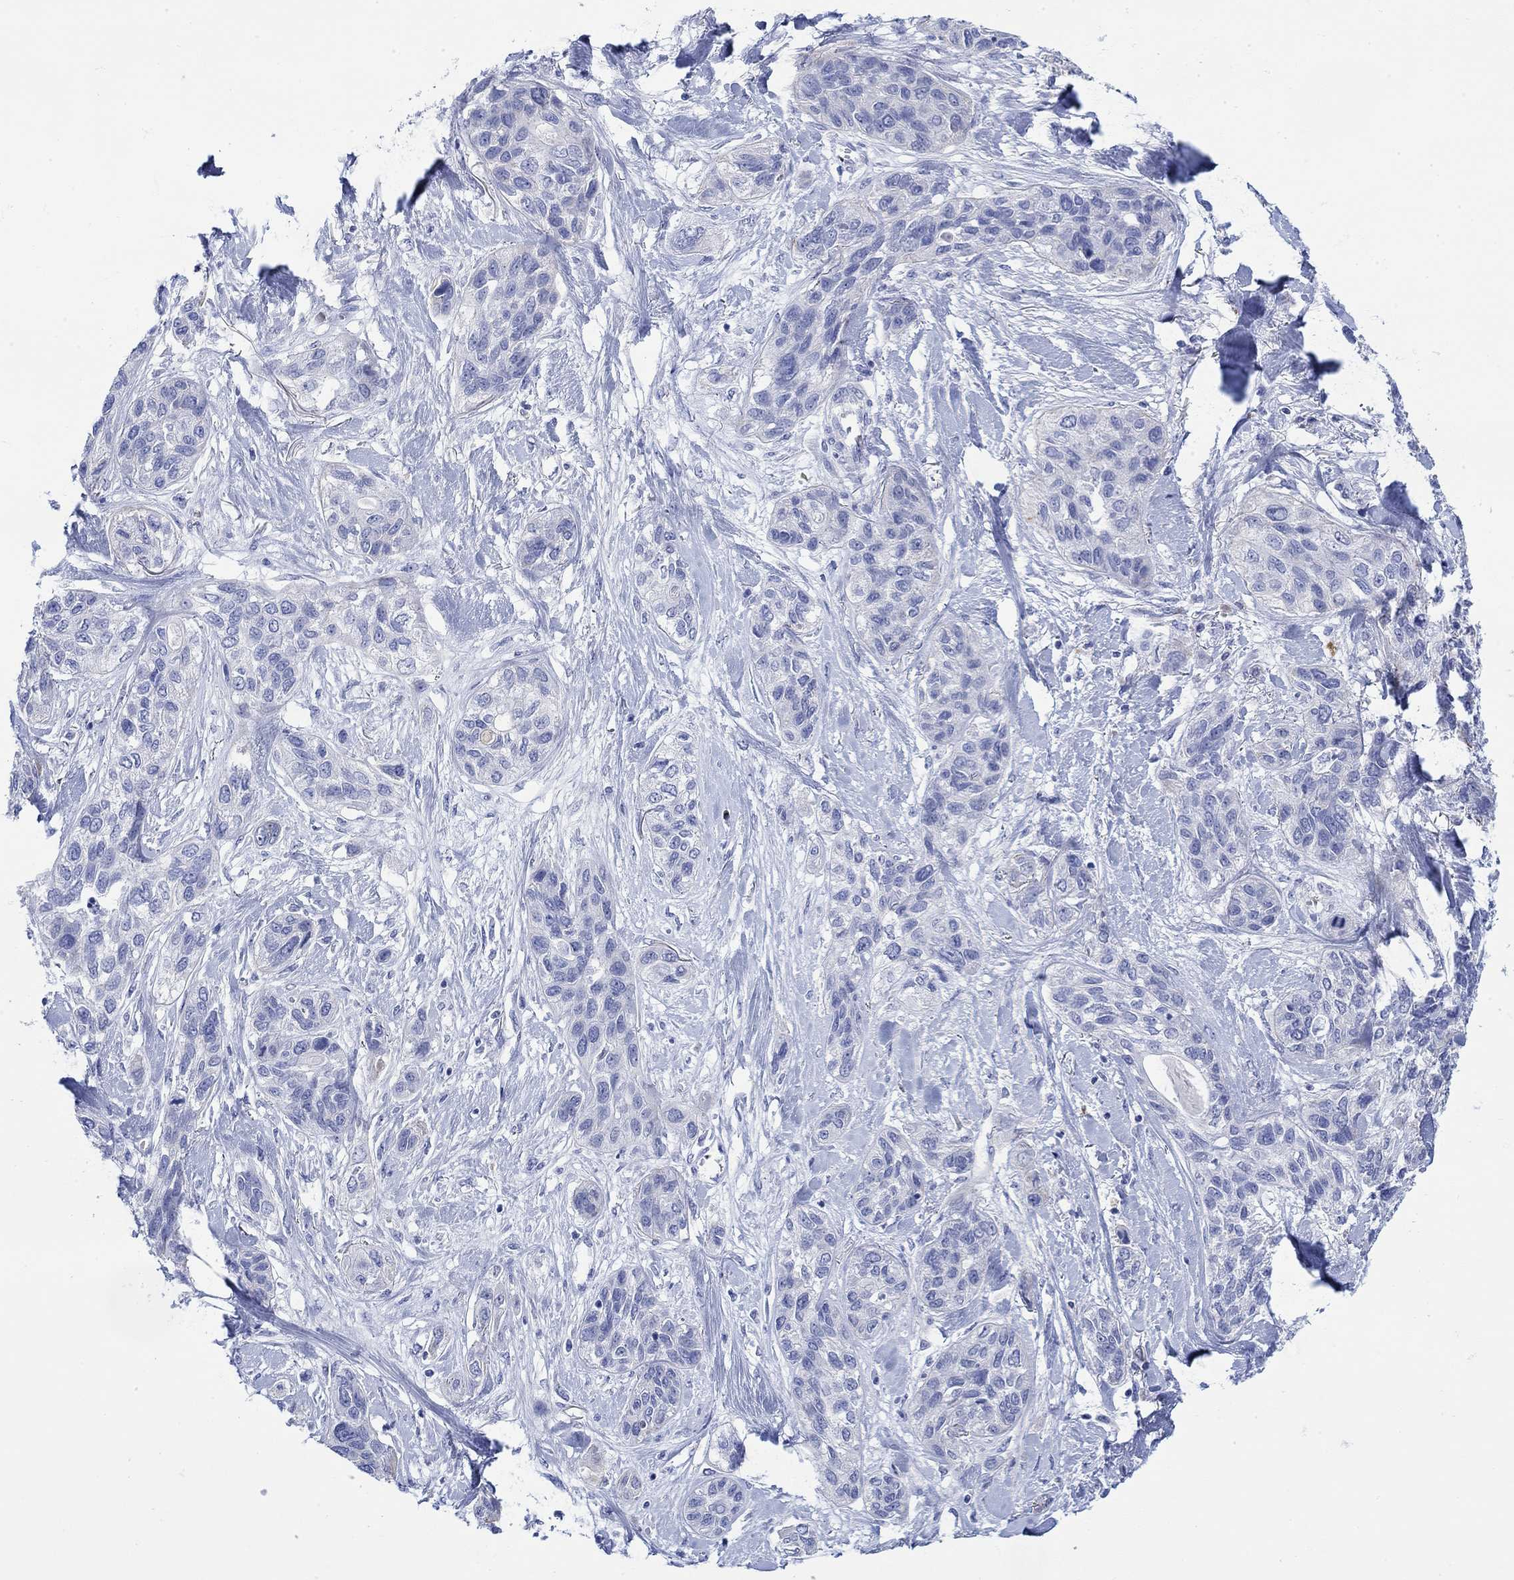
{"staining": {"intensity": "negative", "quantity": "none", "location": "none"}, "tissue": "lung cancer", "cell_type": "Tumor cells", "image_type": "cancer", "snomed": [{"axis": "morphology", "description": "Squamous cell carcinoma, NOS"}, {"axis": "topography", "description": "Lung"}], "caption": "The image demonstrates no staining of tumor cells in lung cancer.", "gene": "ANKMY1", "patient": {"sex": "female", "age": 70}}